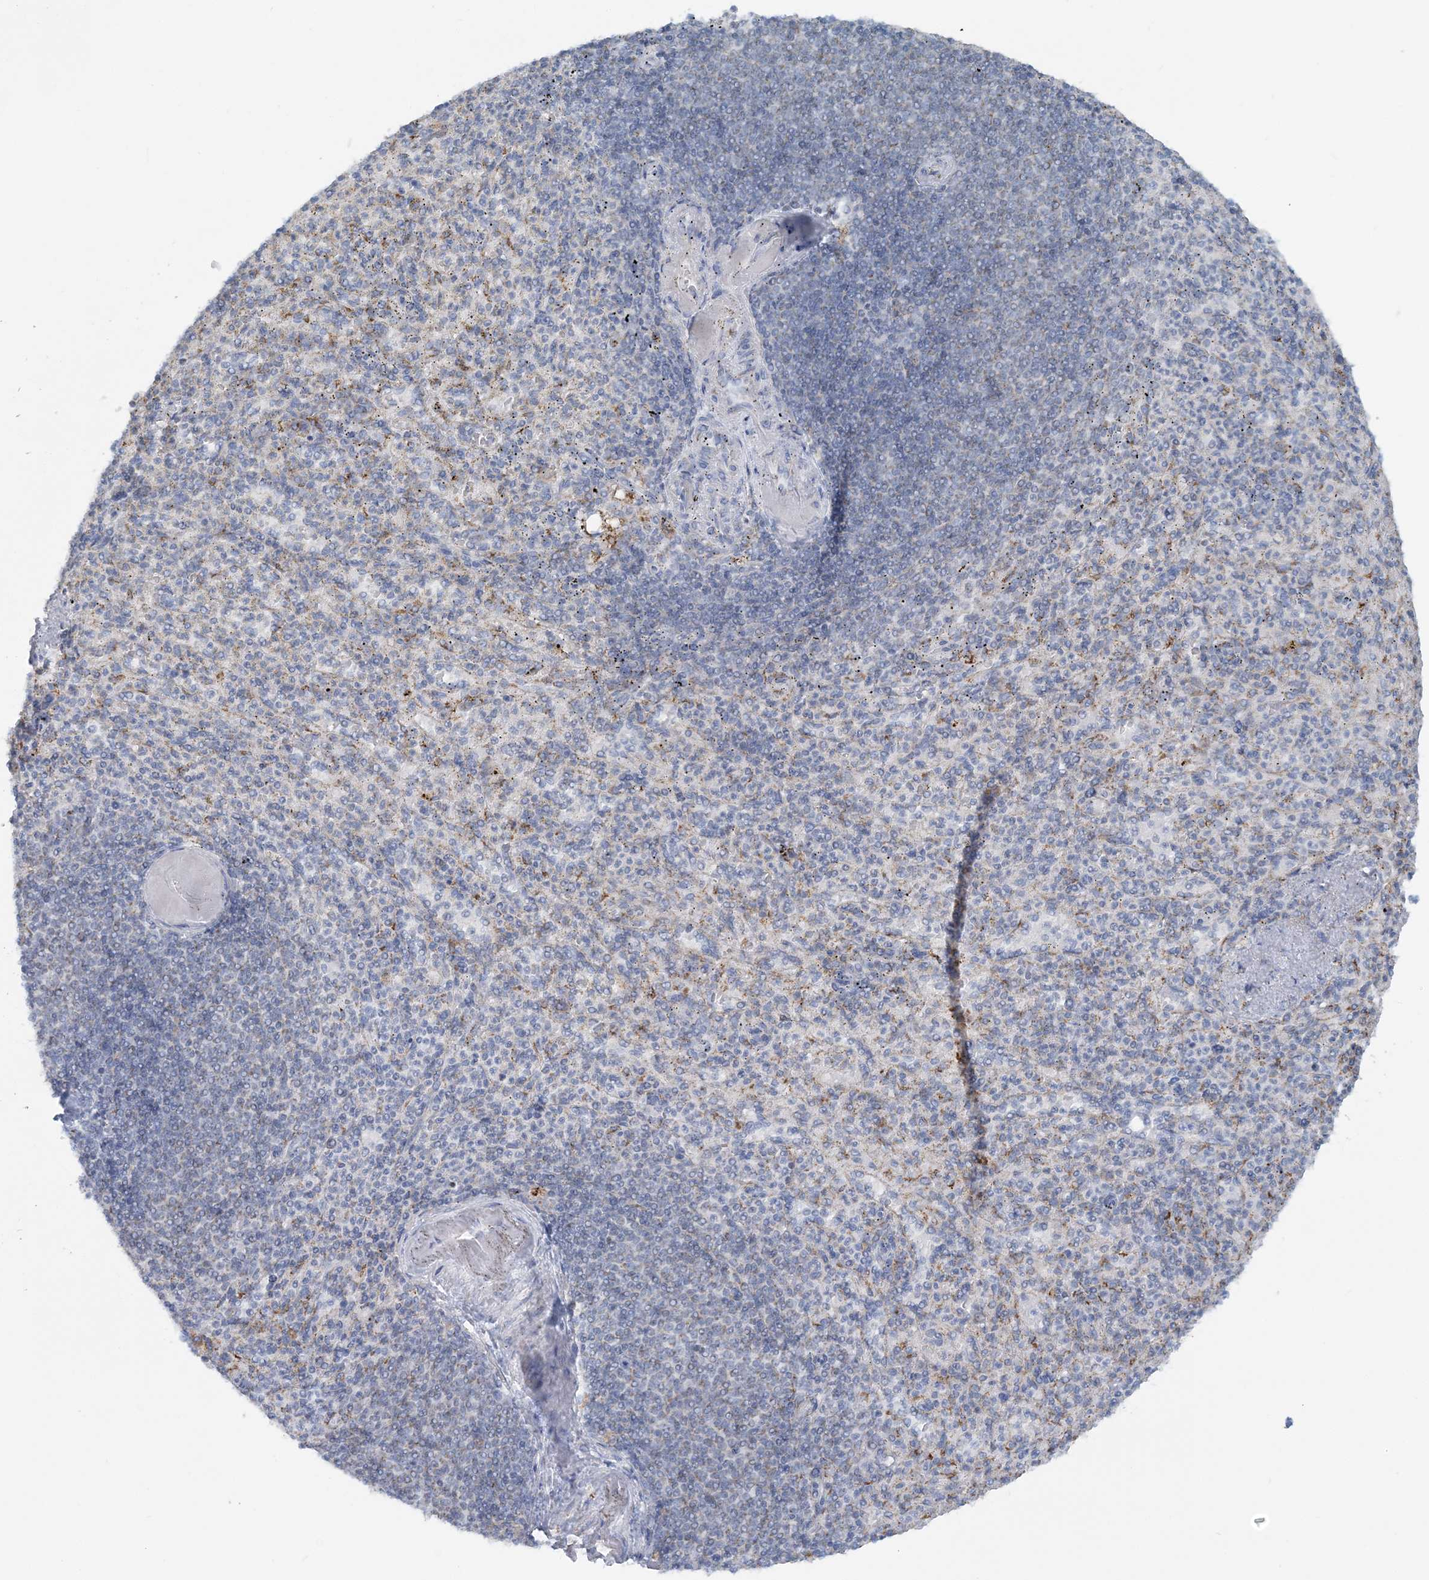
{"staining": {"intensity": "negative", "quantity": "none", "location": "none"}, "tissue": "spleen", "cell_type": "Cells in red pulp", "image_type": "normal", "snomed": [{"axis": "morphology", "description": "Normal tissue, NOS"}, {"axis": "topography", "description": "Spleen"}], "caption": "Protein analysis of unremarkable spleen displays no significant staining in cells in red pulp. (Stains: DAB (3,3'-diaminobenzidine) IHC with hematoxylin counter stain, Microscopy: brightfield microscopy at high magnification).", "gene": "PCCB", "patient": {"sex": "female", "age": 74}}